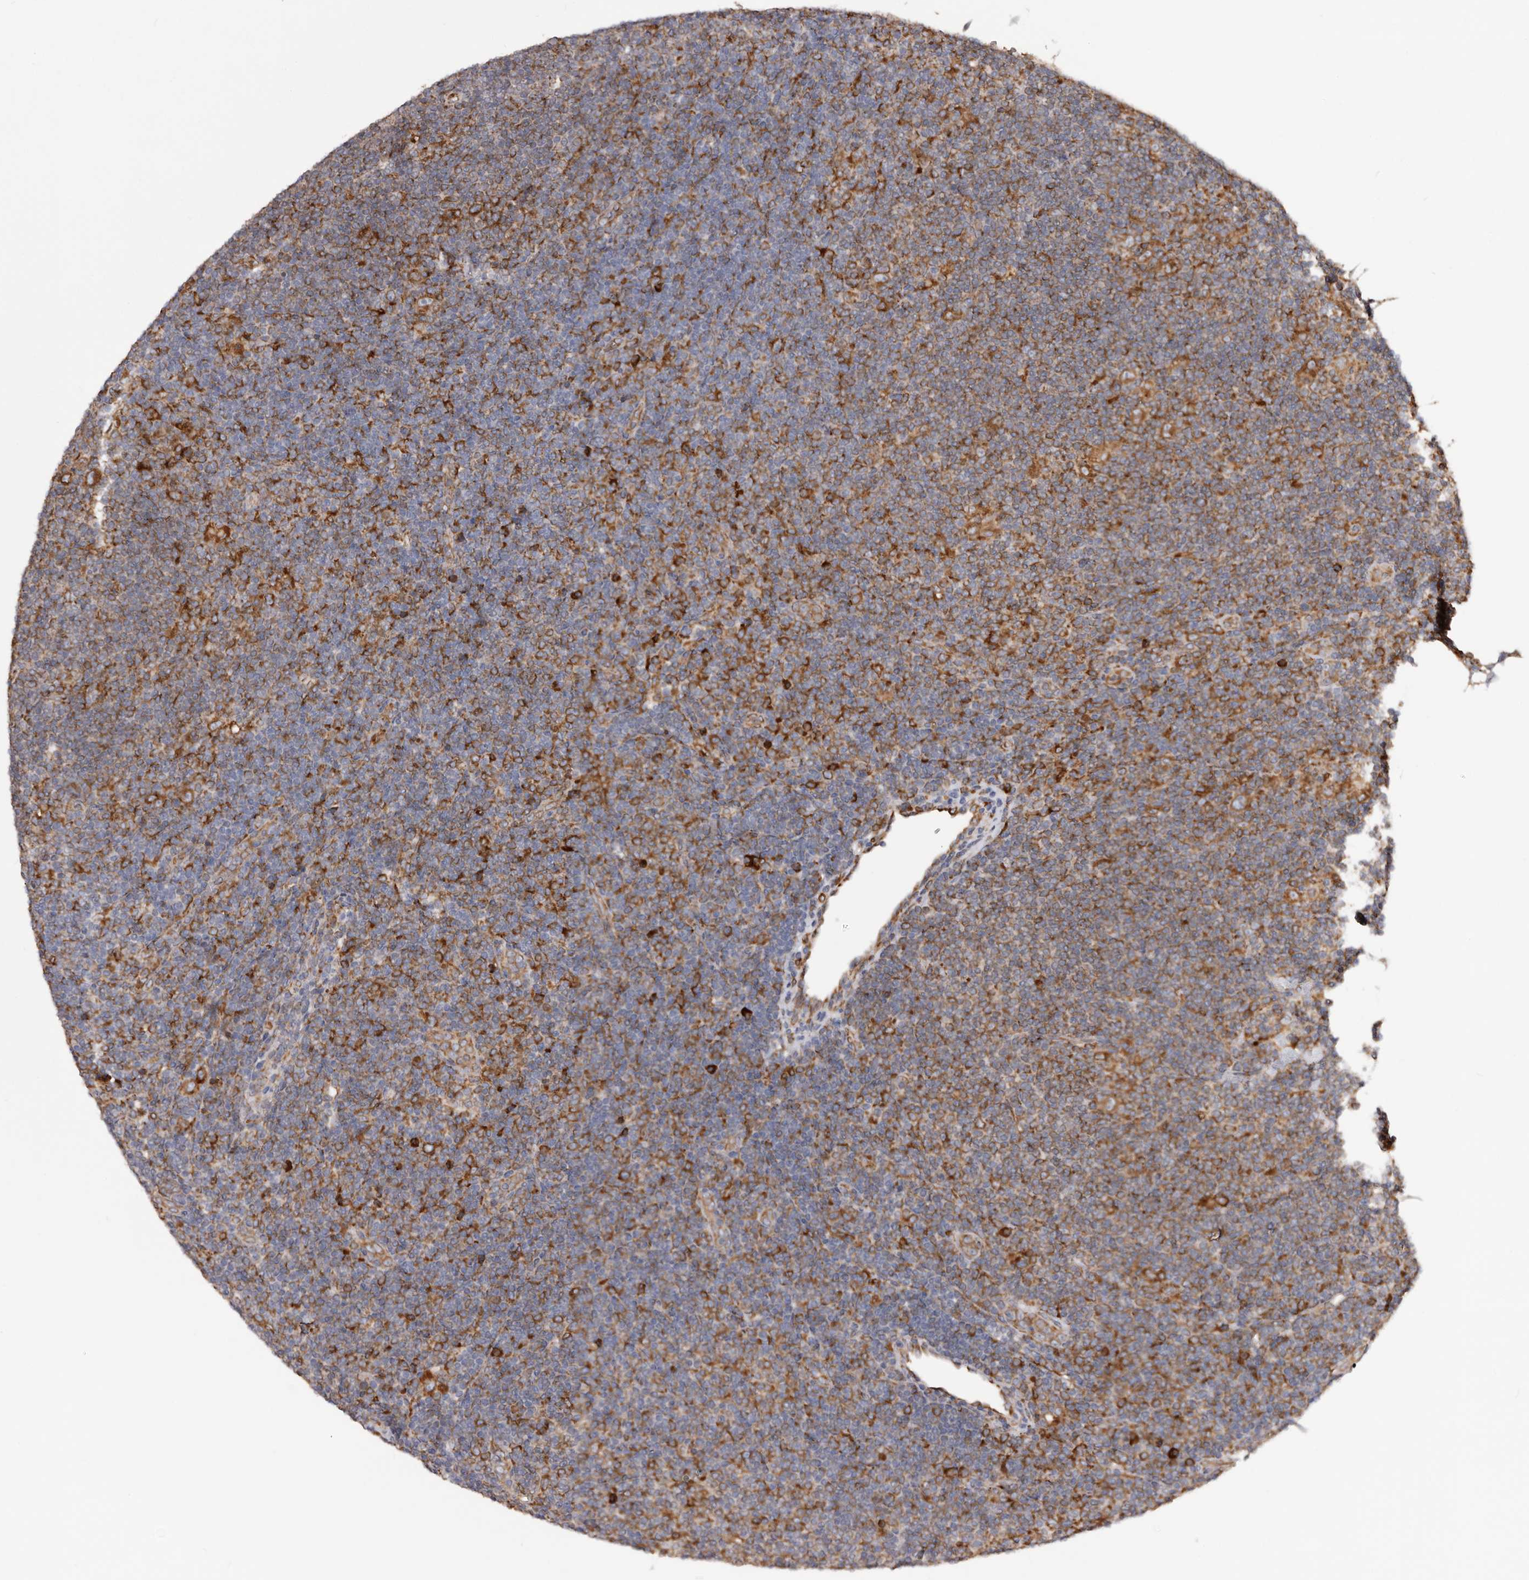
{"staining": {"intensity": "moderate", "quantity": ">75%", "location": "cytoplasmic/membranous"}, "tissue": "lymphoma", "cell_type": "Tumor cells", "image_type": "cancer", "snomed": [{"axis": "morphology", "description": "Hodgkin's disease, NOS"}, {"axis": "topography", "description": "Lymph node"}], "caption": "A micrograph of human Hodgkin's disease stained for a protein exhibits moderate cytoplasmic/membranous brown staining in tumor cells.", "gene": "QRSL1", "patient": {"sex": "female", "age": 57}}